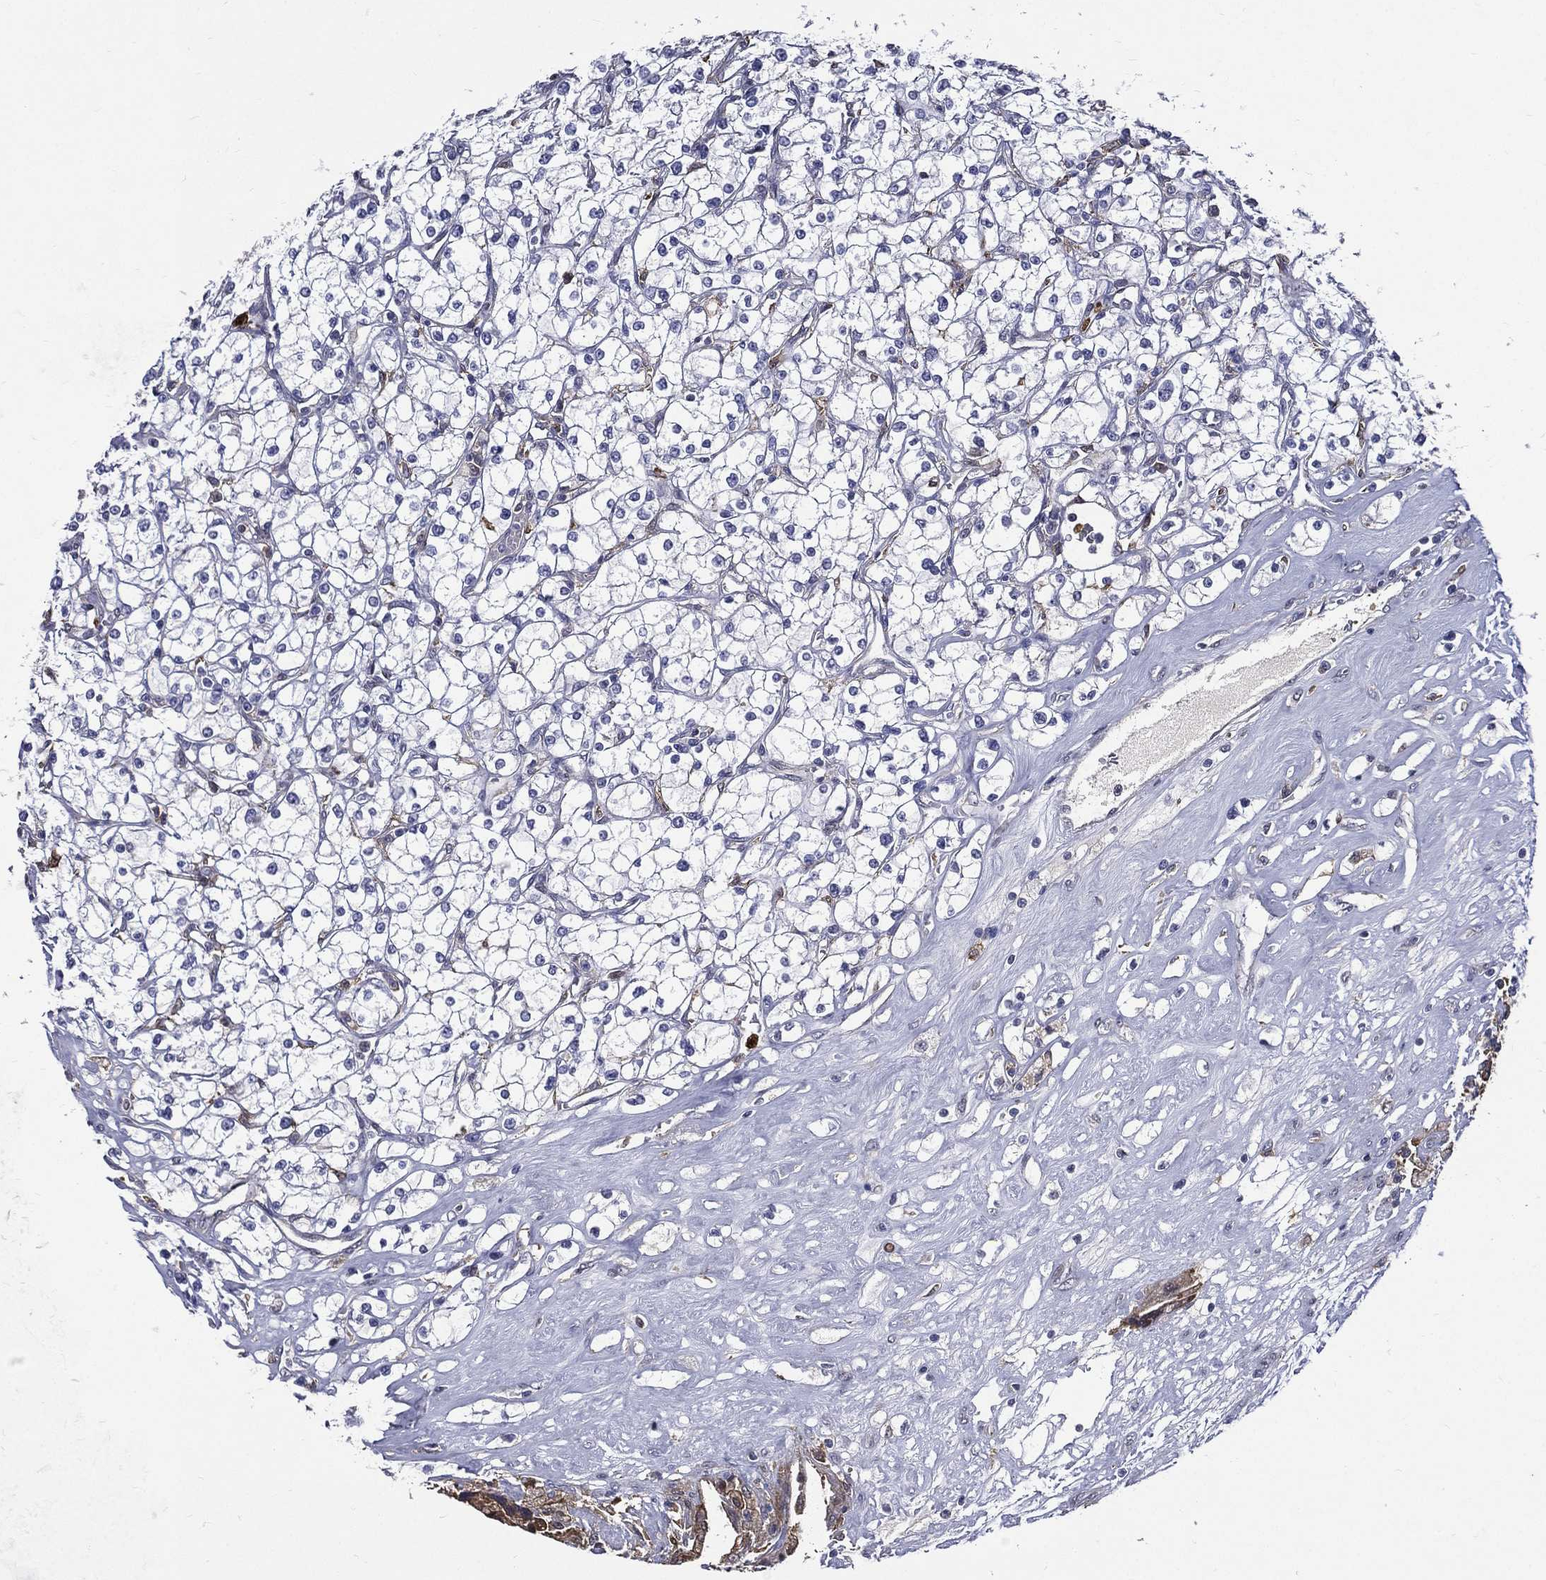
{"staining": {"intensity": "negative", "quantity": "none", "location": "none"}, "tissue": "renal cancer", "cell_type": "Tumor cells", "image_type": "cancer", "snomed": [{"axis": "morphology", "description": "Adenocarcinoma, NOS"}, {"axis": "topography", "description": "Kidney"}], "caption": "Protein analysis of adenocarcinoma (renal) displays no significant positivity in tumor cells. The staining was performed using DAB to visualize the protein expression in brown, while the nuclei were stained in blue with hematoxylin (Magnification: 20x).", "gene": "GPR171", "patient": {"sex": "male", "age": 67}}